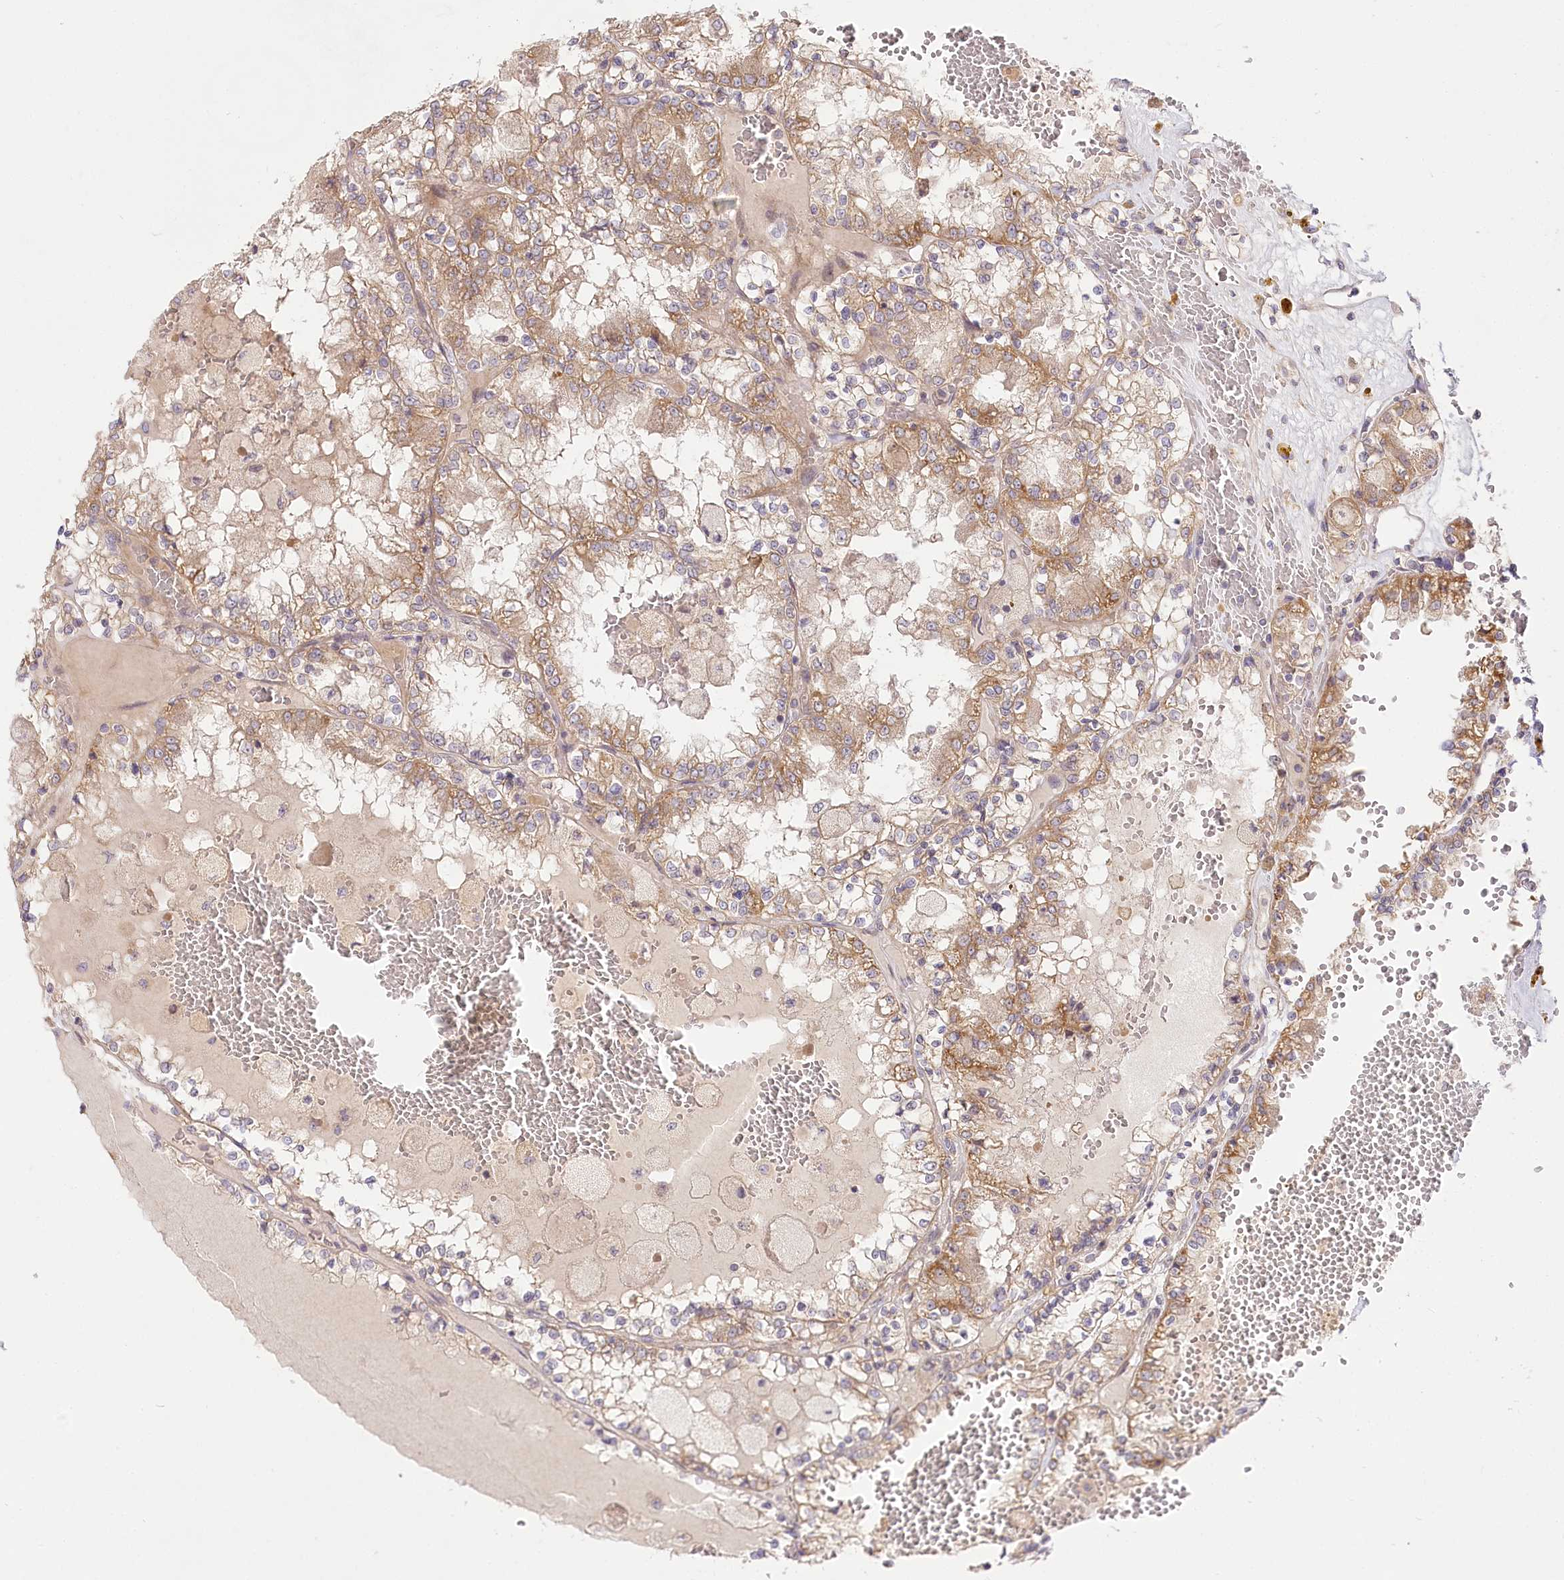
{"staining": {"intensity": "moderate", "quantity": ">75%", "location": "cytoplasmic/membranous"}, "tissue": "renal cancer", "cell_type": "Tumor cells", "image_type": "cancer", "snomed": [{"axis": "morphology", "description": "Adenocarcinoma, NOS"}, {"axis": "topography", "description": "Kidney"}], "caption": "The photomicrograph demonstrates immunohistochemical staining of adenocarcinoma (renal). There is moderate cytoplasmic/membranous staining is seen in about >75% of tumor cells. The staining was performed using DAB (3,3'-diaminobenzidine) to visualize the protein expression in brown, while the nuclei were stained in blue with hematoxylin (Magnification: 20x).", "gene": "PYROXD1", "patient": {"sex": "female", "age": 56}}